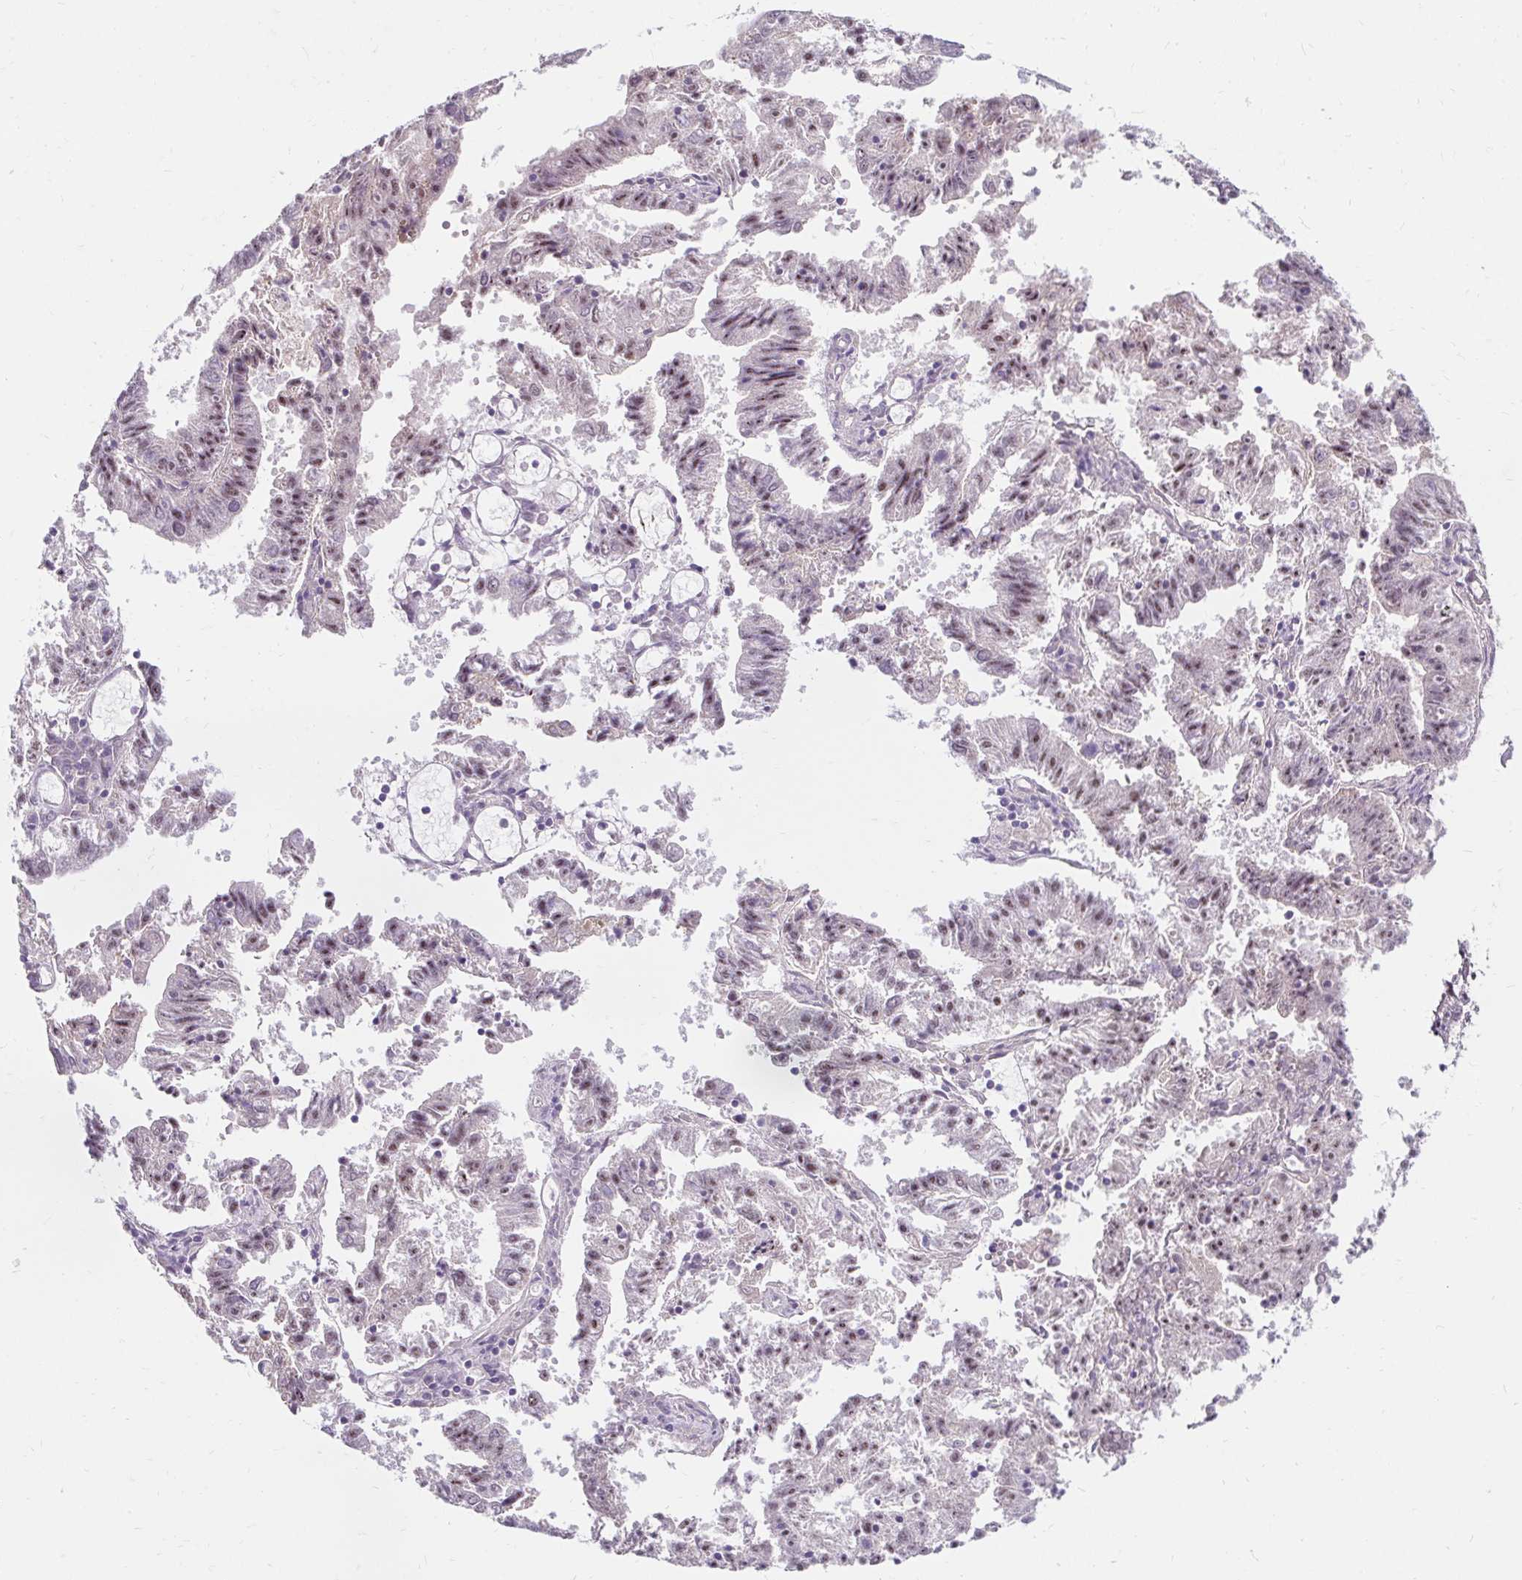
{"staining": {"intensity": "weak", "quantity": "25%-75%", "location": "nuclear"}, "tissue": "endometrial cancer", "cell_type": "Tumor cells", "image_type": "cancer", "snomed": [{"axis": "morphology", "description": "Adenocarcinoma, NOS"}, {"axis": "topography", "description": "Endometrium"}], "caption": "Immunohistochemical staining of human endometrial adenocarcinoma demonstrates weak nuclear protein positivity in approximately 25%-75% of tumor cells.", "gene": "GUCY1A1", "patient": {"sex": "female", "age": 82}}